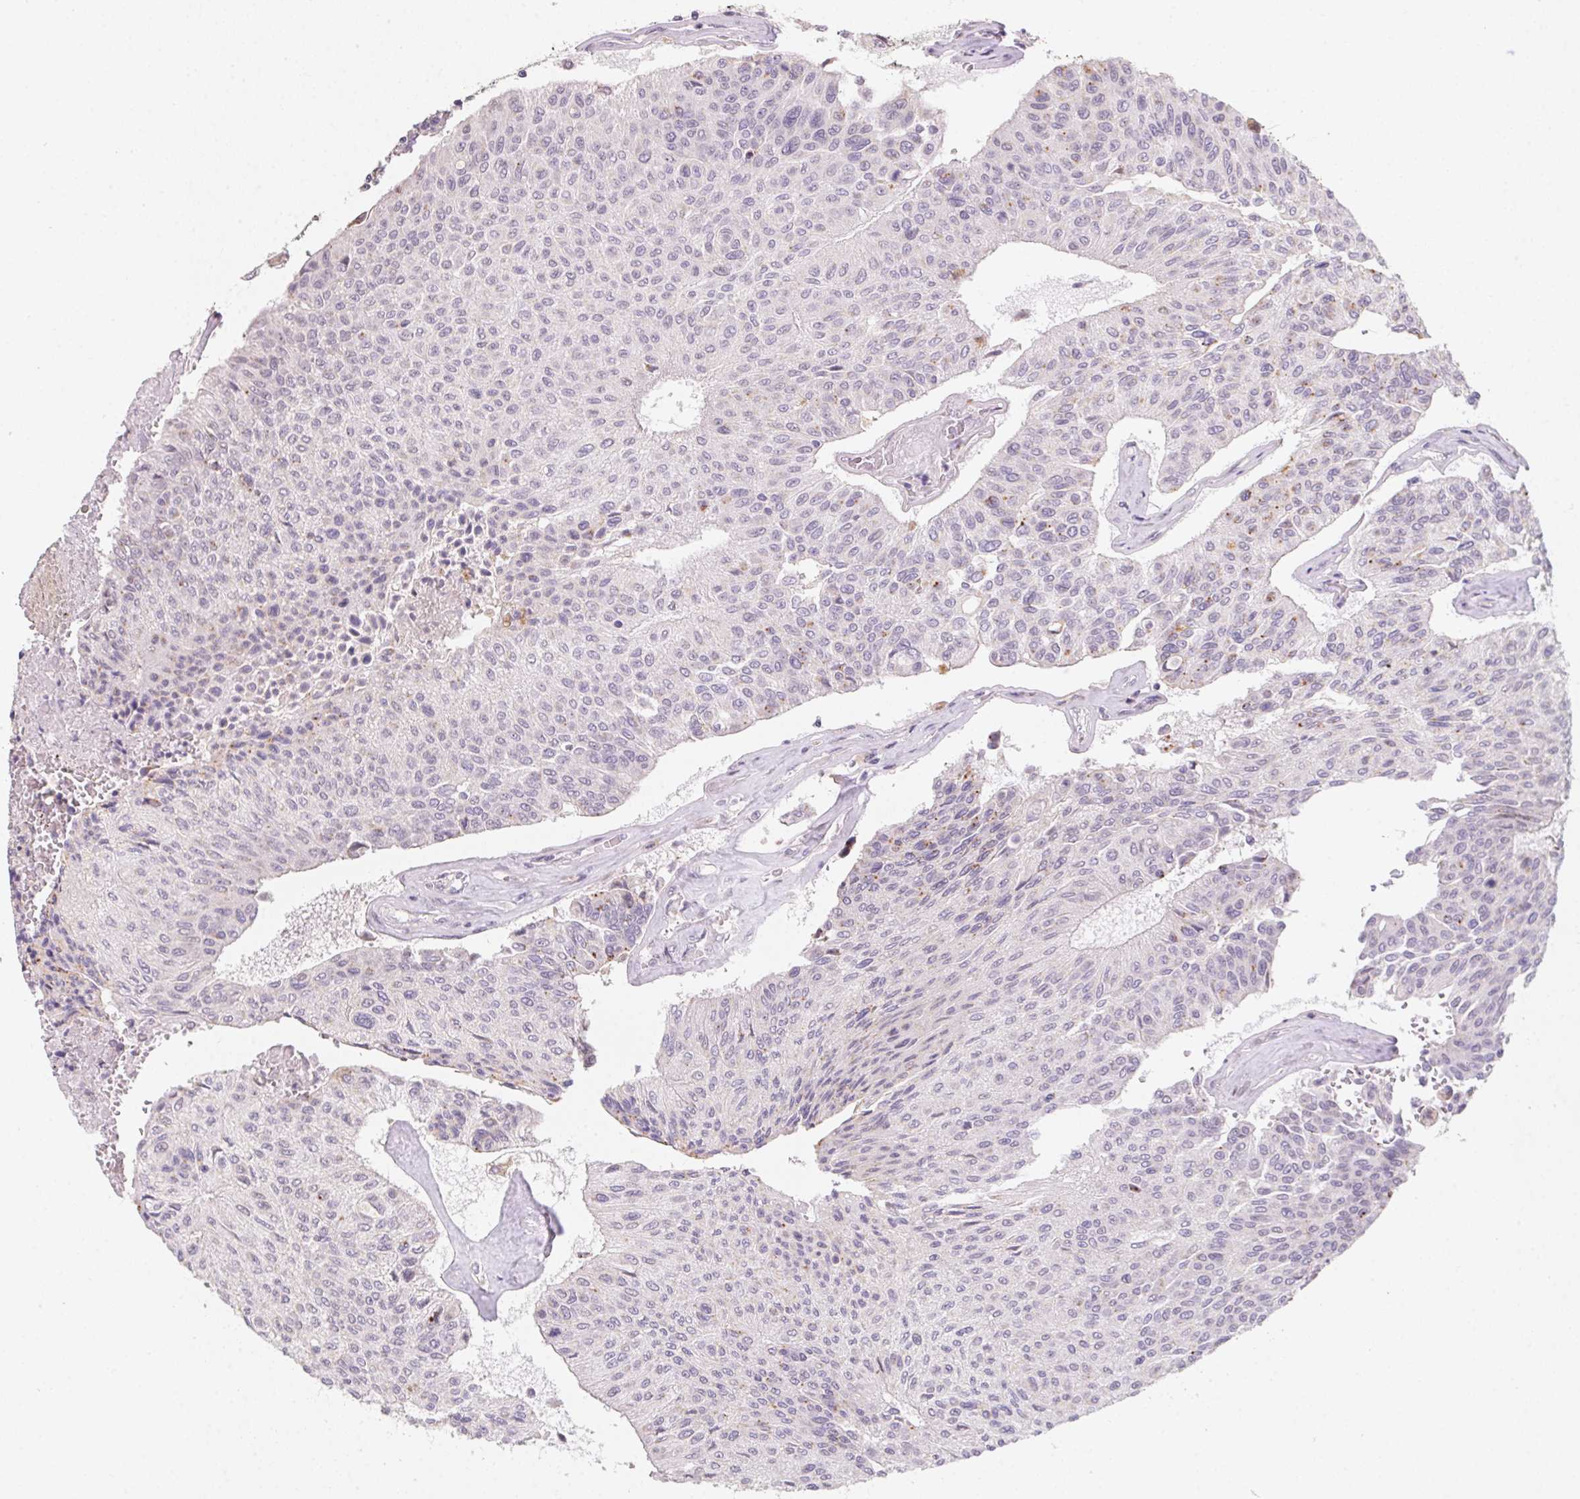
{"staining": {"intensity": "negative", "quantity": "none", "location": "none"}, "tissue": "urothelial cancer", "cell_type": "Tumor cells", "image_type": "cancer", "snomed": [{"axis": "morphology", "description": "Urothelial carcinoma, High grade"}, {"axis": "topography", "description": "Urinary bladder"}], "caption": "This is a histopathology image of IHC staining of urothelial carcinoma (high-grade), which shows no staining in tumor cells.", "gene": "SLC6A18", "patient": {"sex": "male", "age": 66}}